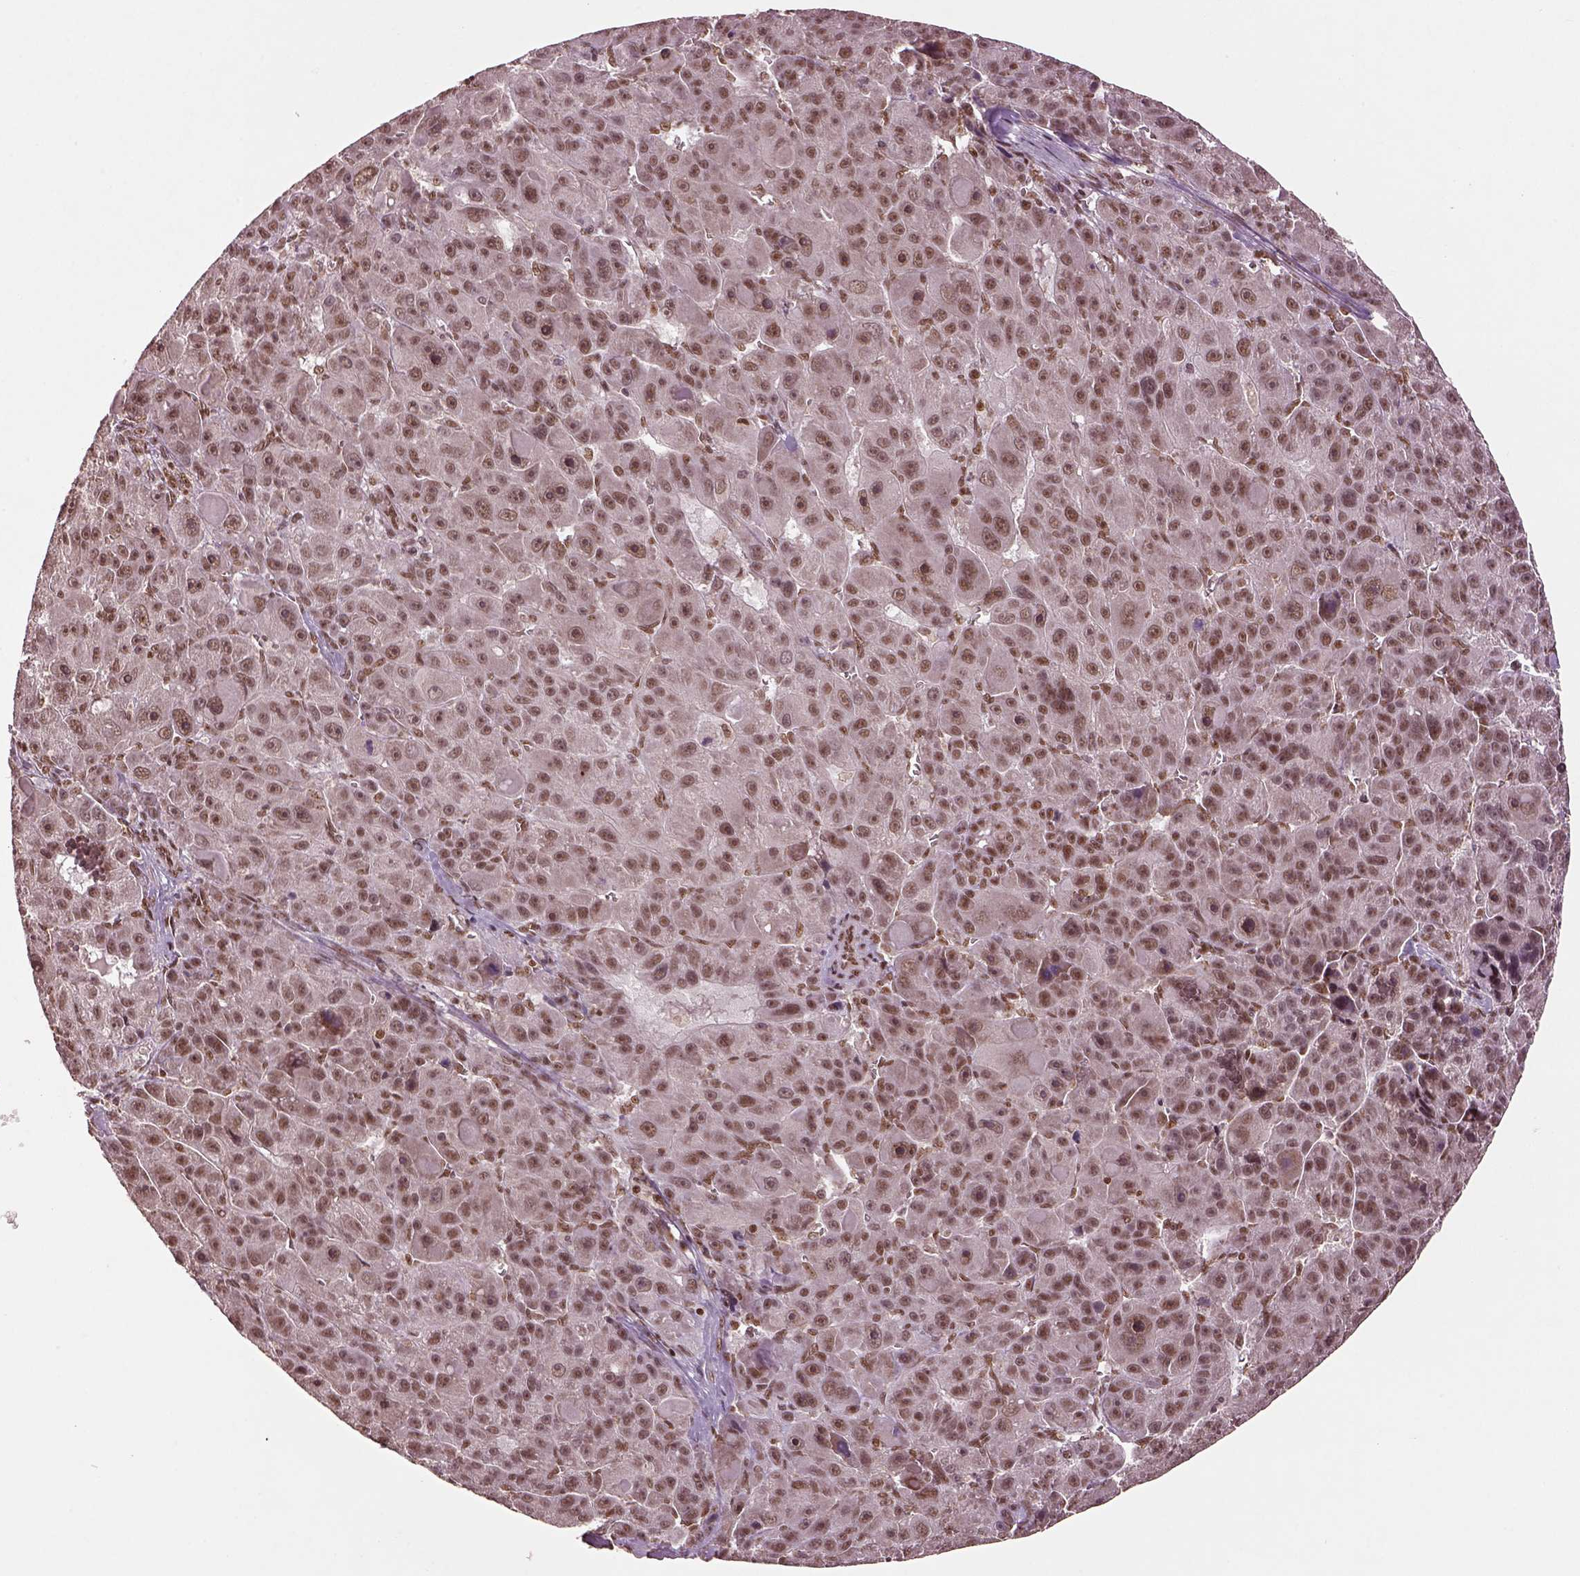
{"staining": {"intensity": "moderate", "quantity": ">75%", "location": "nuclear"}, "tissue": "liver cancer", "cell_type": "Tumor cells", "image_type": "cancer", "snomed": [{"axis": "morphology", "description": "Carcinoma, Hepatocellular, NOS"}, {"axis": "topography", "description": "Liver"}], "caption": "A medium amount of moderate nuclear expression is appreciated in approximately >75% of tumor cells in liver cancer tissue.", "gene": "BRD9", "patient": {"sex": "male", "age": 76}}